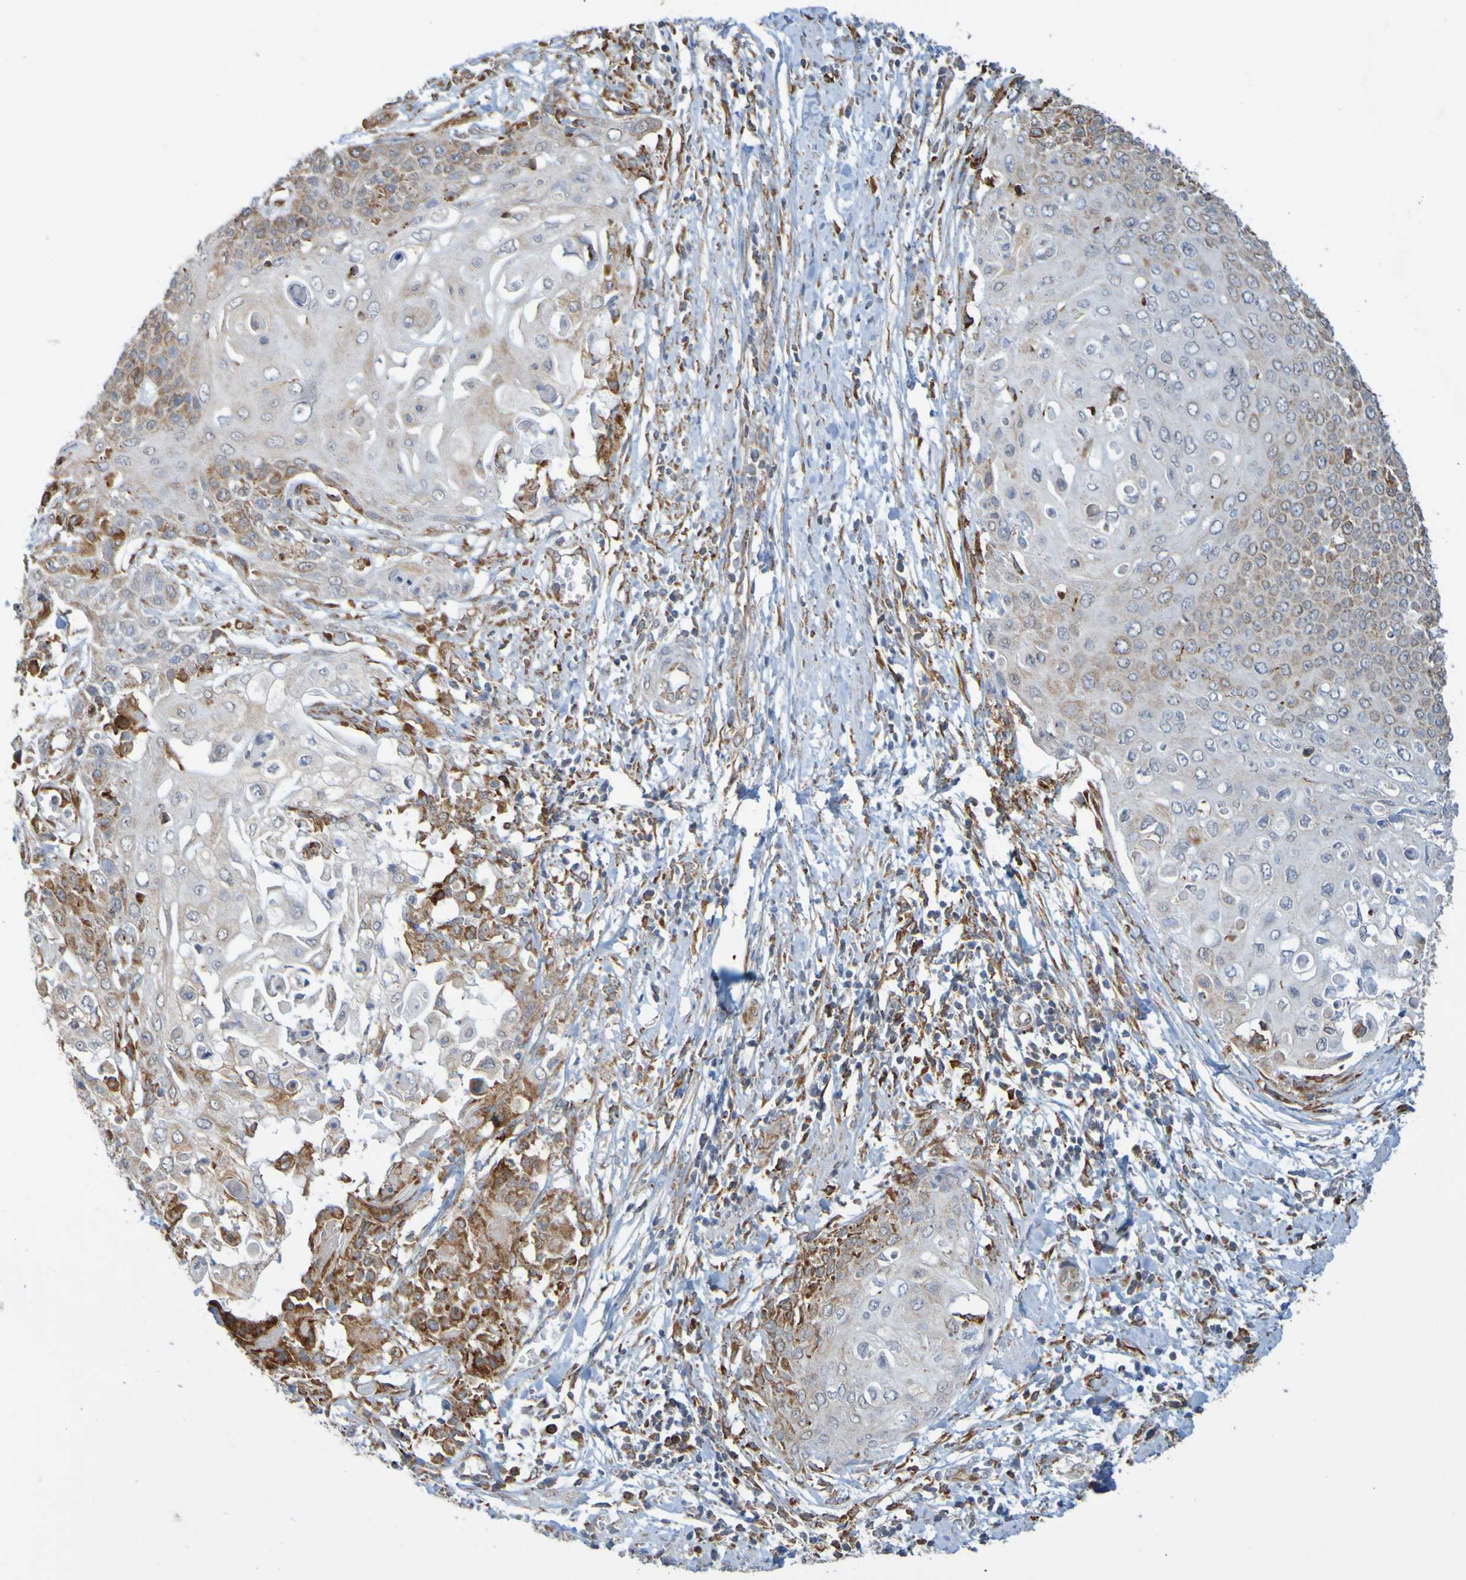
{"staining": {"intensity": "moderate", "quantity": "<25%", "location": "cytoplasmic/membranous"}, "tissue": "cervical cancer", "cell_type": "Tumor cells", "image_type": "cancer", "snomed": [{"axis": "morphology", "description": "Squamous cell carcinoma, NOS"}, {"axis": "topography", "description": "Cervix"}], "caption": "A high-resolution photomicrograph shows immunohistochemistry (IHC) staining of cervical cancer, which demonstrates moderate cytoplasmic/membranous expression in about <25% of tumor cells. The staining is performed using DAB (3,3'-diaminobenzidine) brown chromogen to label protein expression. The nuclei are counter-stained blue using hematoxylin.", "gene": "PDIA3", "patient": {"sex": "female", "age": 39}}